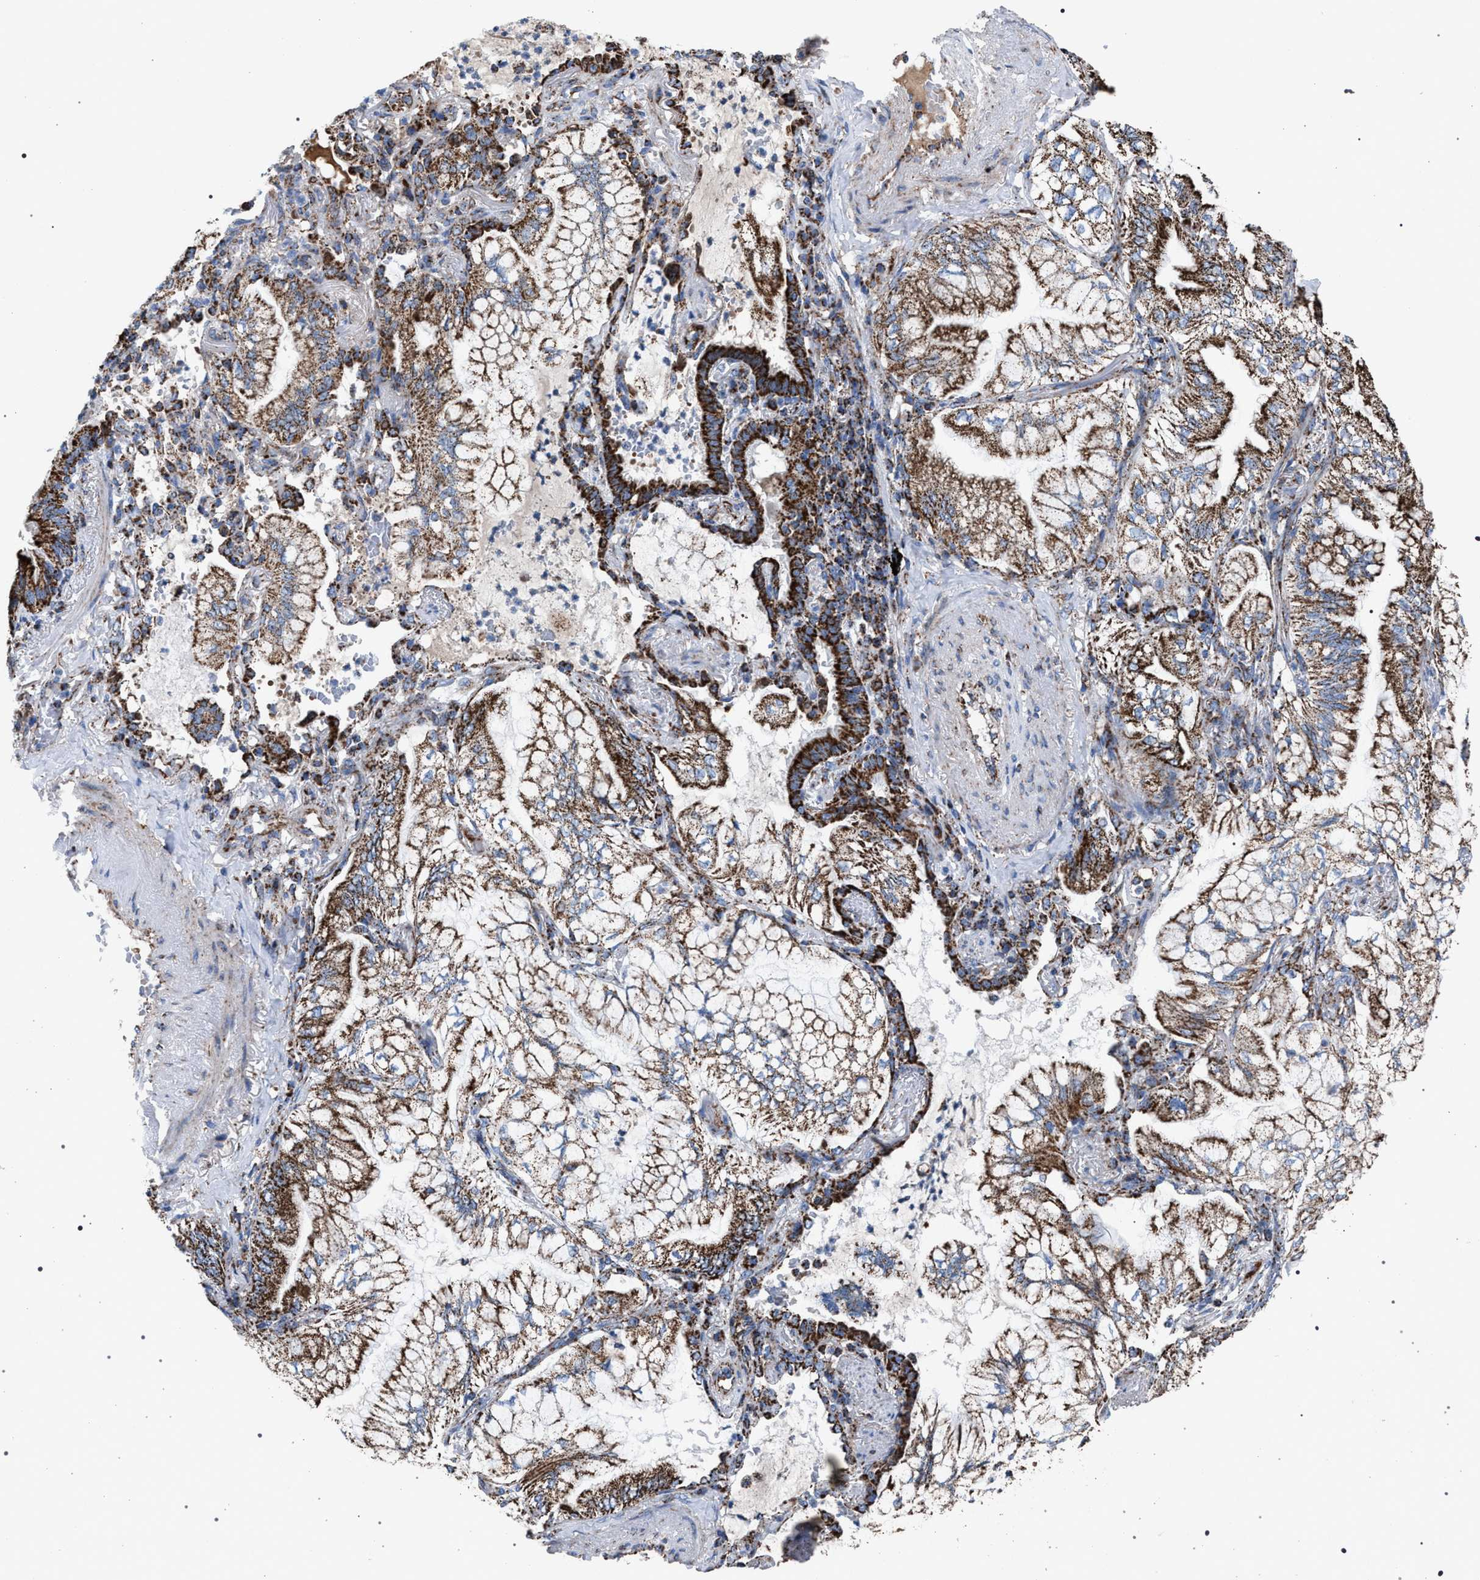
{"staining": {"intensity": "moderate", "quantity": ">75%", "location": "cytoplasmic/membranous"}, "tissue": "lung cancer", "cell_type": "Tumor cells", "image_type": "cancer", "snomed": [{"axis": "morphology", "description": "Adenocarcinoma, NOS"}, {"axis": "topography", "description": "Lung"}], "caption": "This is an image of immunohistochemistry (IHC) staining of adenocarcinoma (lung), which shows moderate positivity in the cytoplasmic/membranous of tumor cells.", "gene": "VPS13A", "patient": {"sex": "female", "age": 70}}